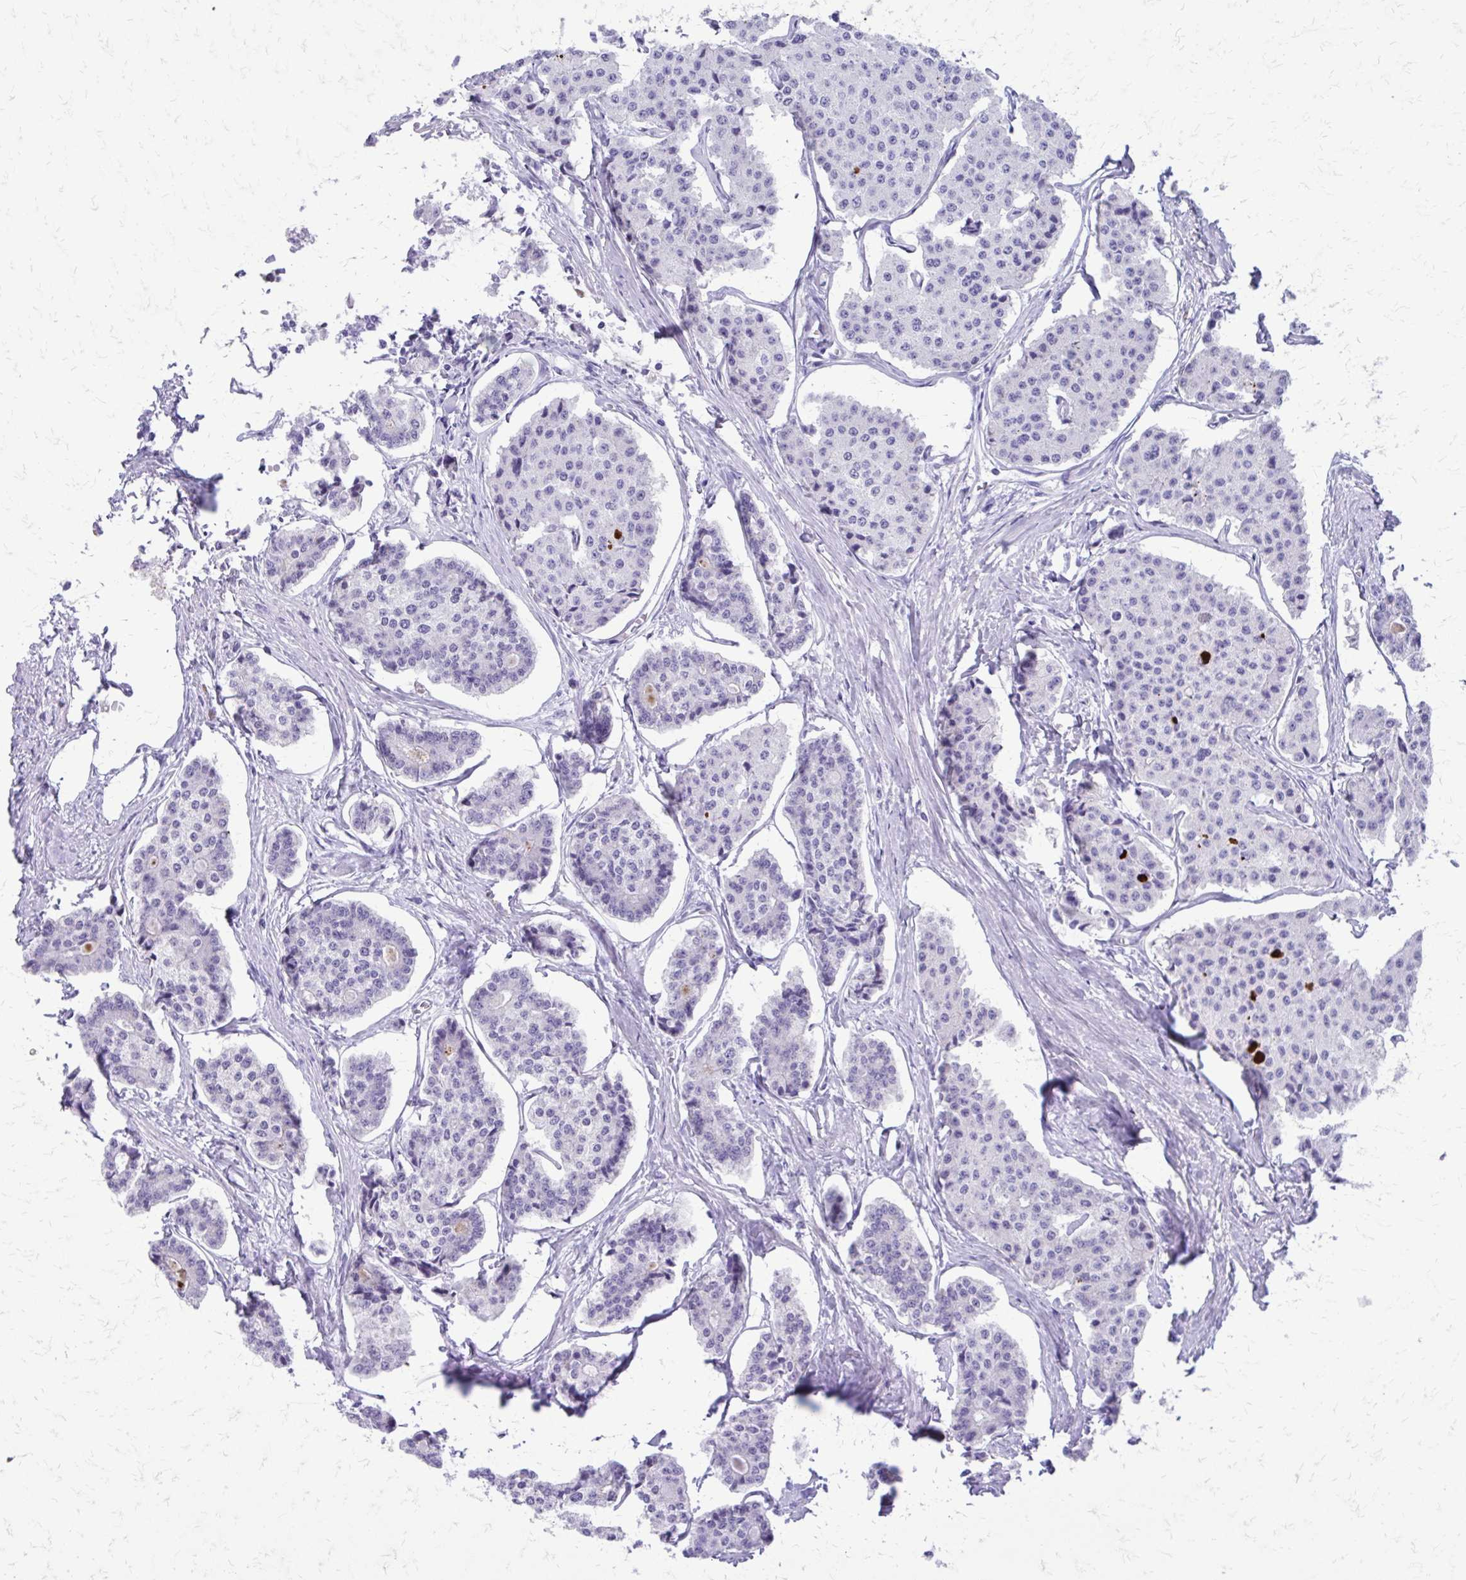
{"staining": {"intensity": "negative", "quantity": "none", "location": "none"}, "tissue": "carcinoid", "cell_type": "Tumor cells", "image_type": "cancer", "snomed": [{"axis": "morphology", "description": "Carcinoid, malignant, NOS"}, {"axis": "topography", "description": "Small intestine"}], "caption": "Immunohistochemical staining of human carcinoid (malignant) displays no significant staining in tumor cells.", "gene": "SATL1", "patient": {"sex": "female", "age": 65}}